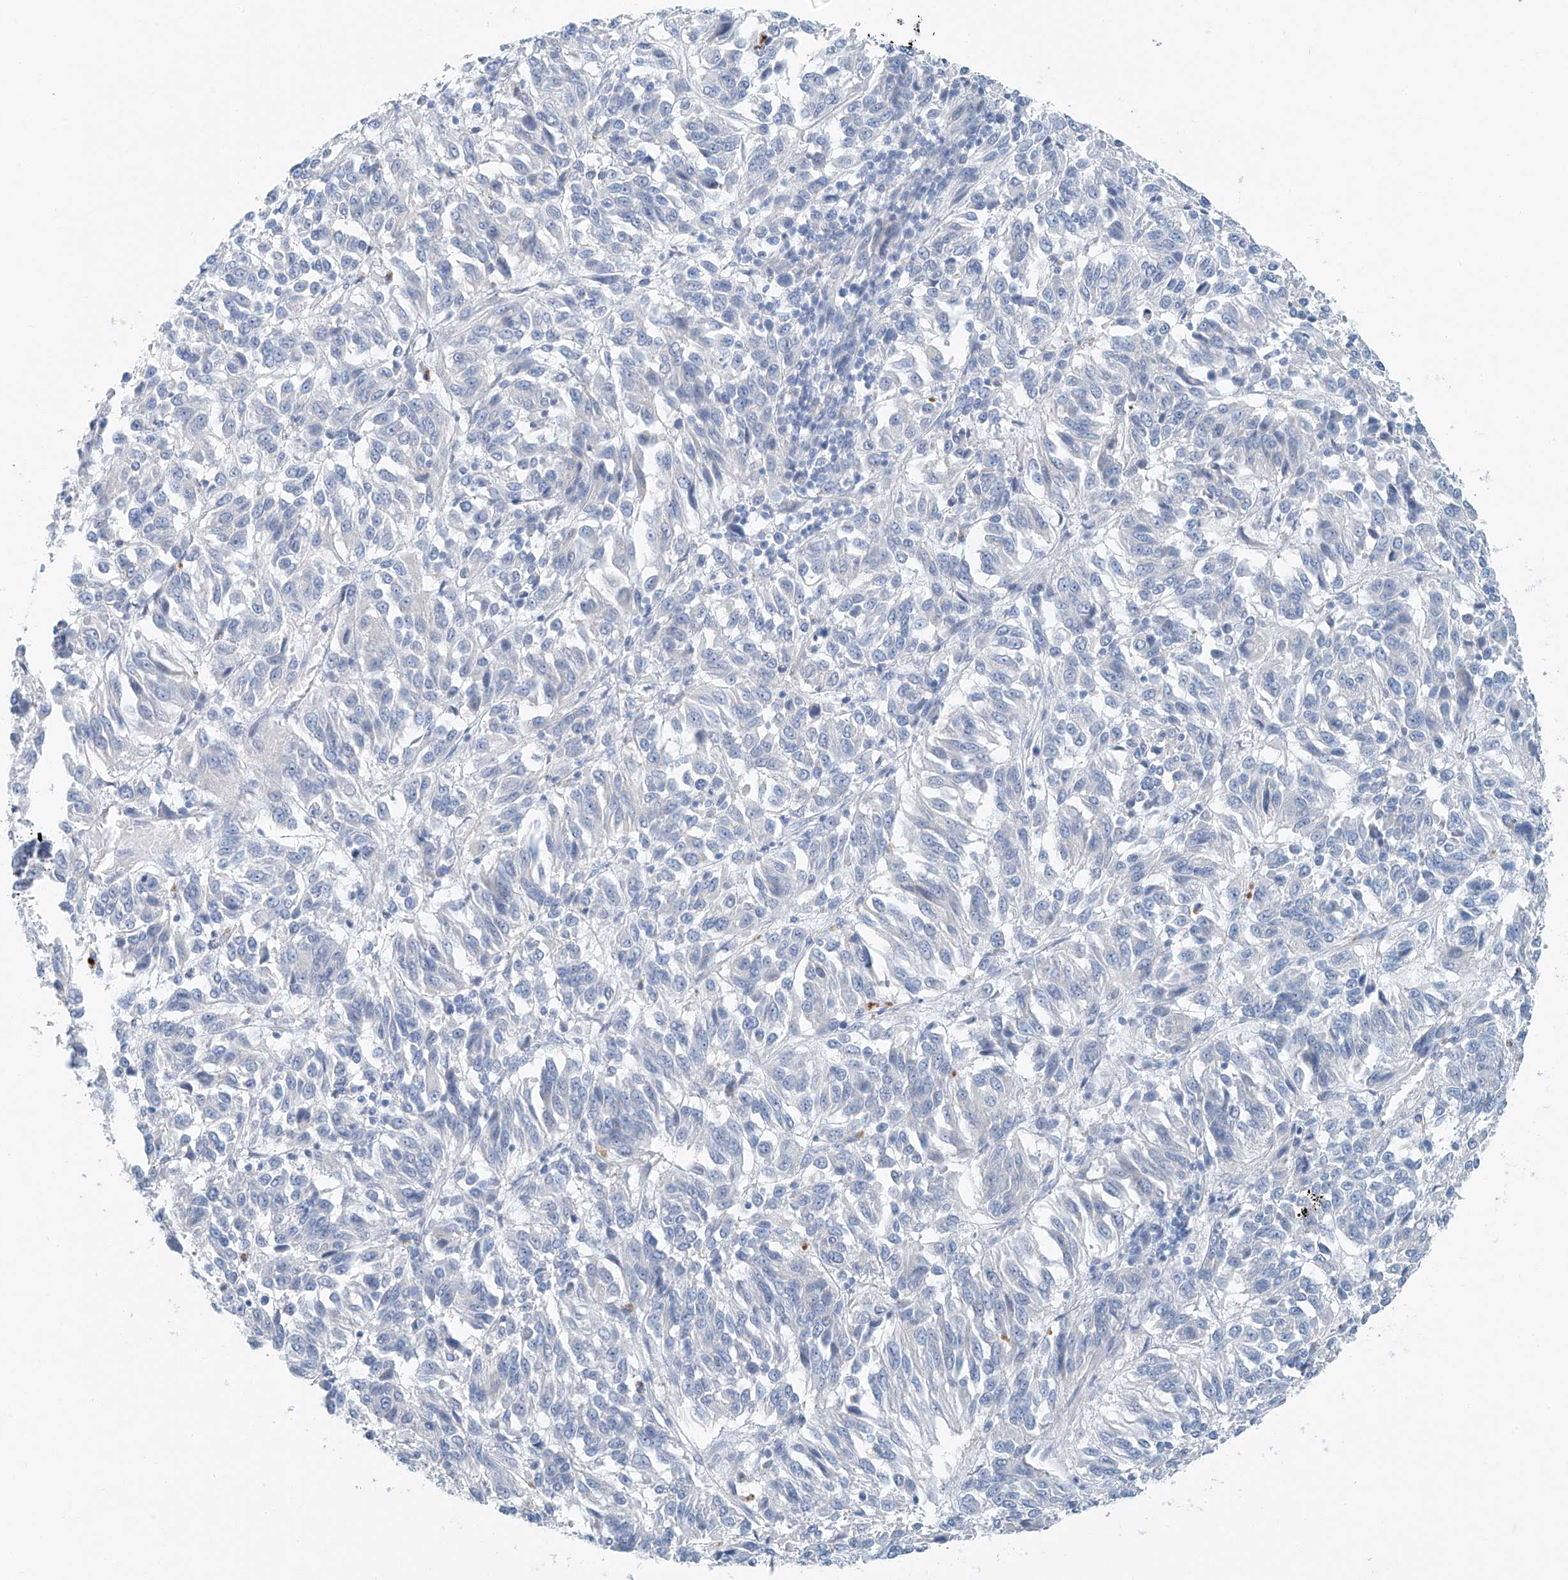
{"staining": {"intensity": "negative", "quantity": "none", "location": "none"}, "tissue": "melanoma", "cell_type": "Tumor cells", "image_type": "cancer", "snomed": [{"axis": "morphology", "description": "Malignant melanoma, Metastatic site"}, {"axis": "topography", "description": "Lung"}], "caption": "Tumor cells are negative for protein expression in human melanoma.", "gene": "C1orf87", "patient": {"sex": "male", "age": 64}}